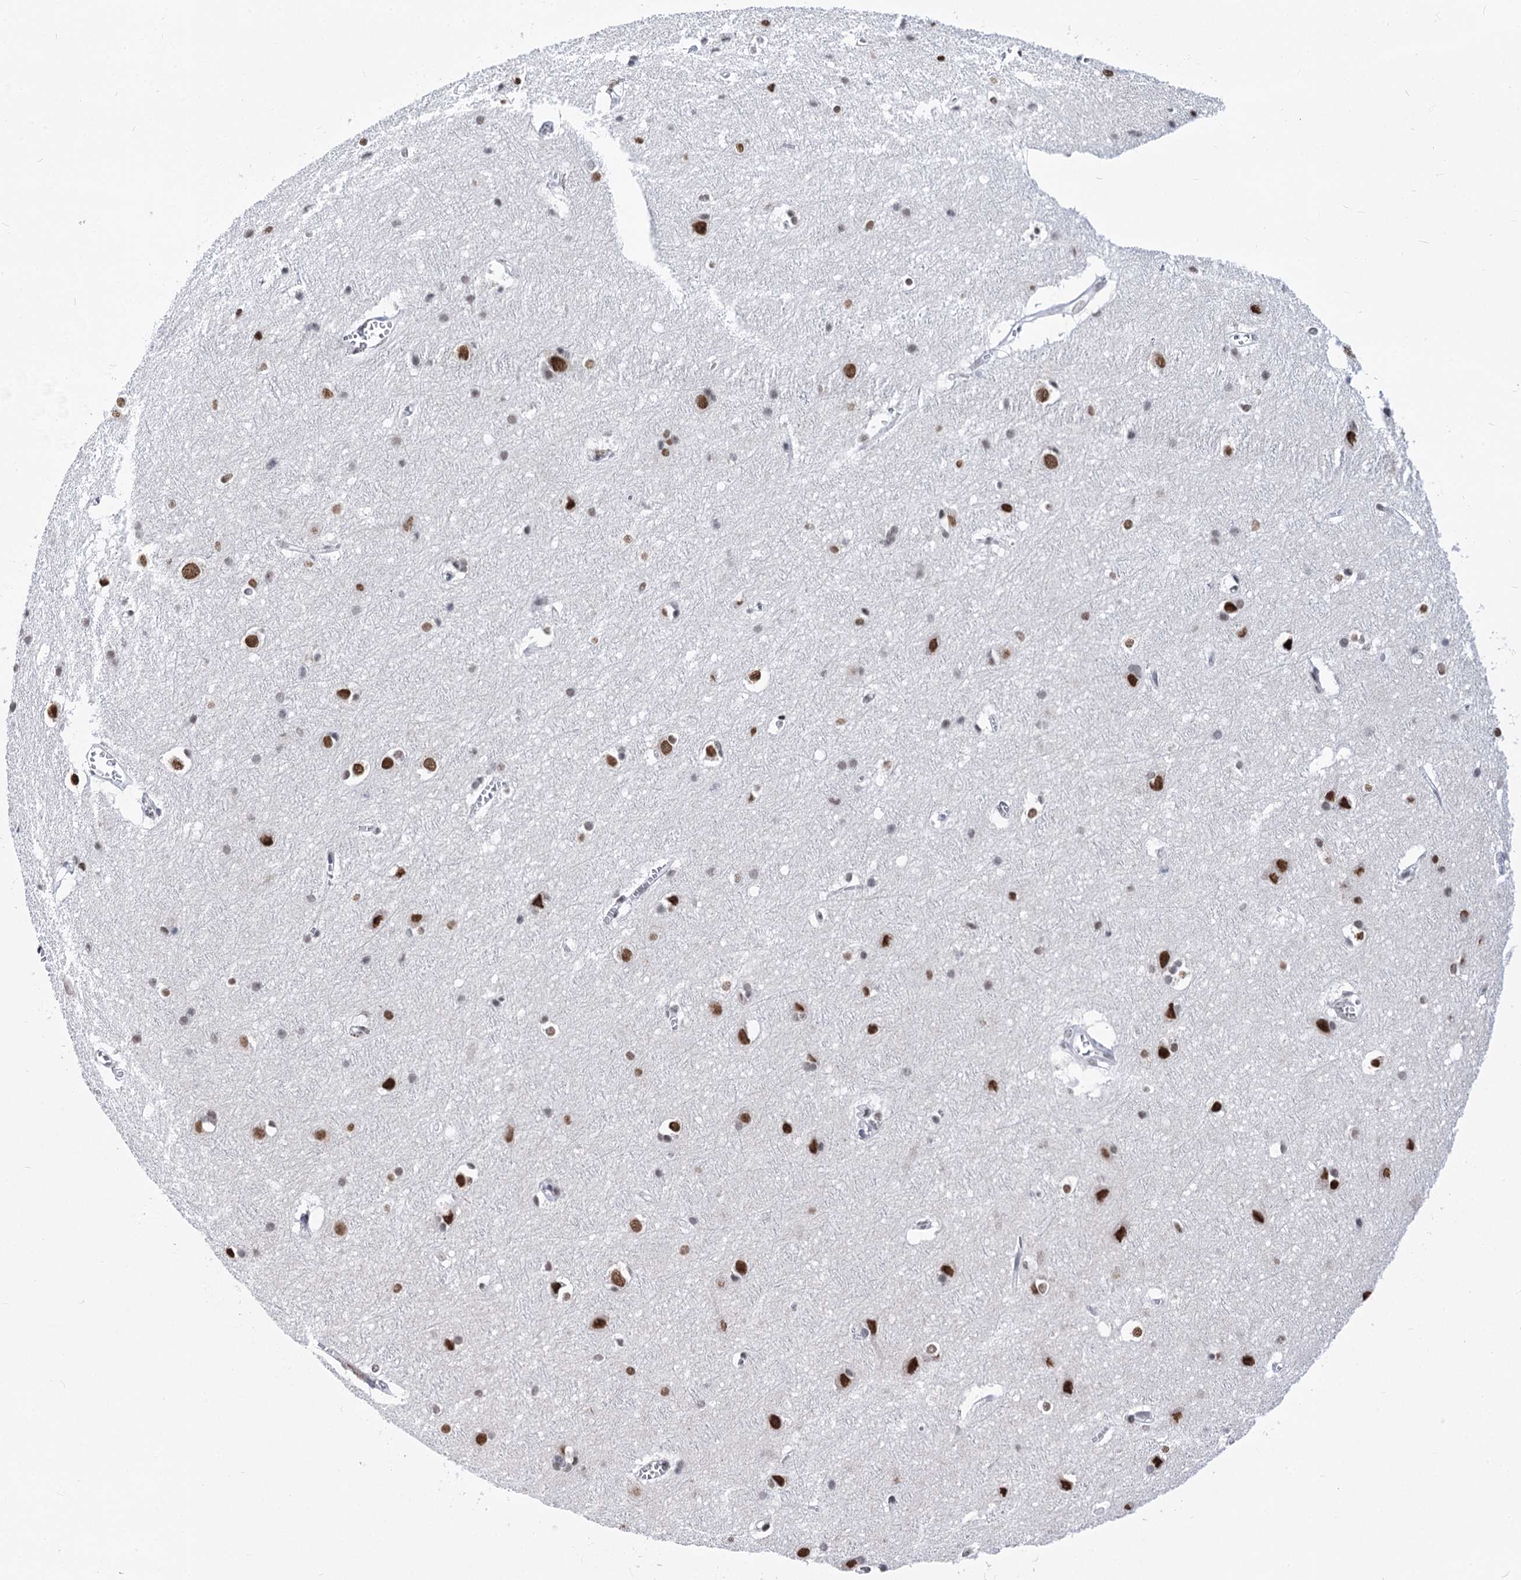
{"staining": {"intensity": "negative", "quantity": "none", "location": "none"}, "tissue": "cerebral cortex", "cell_type": "Endothelial cells", "image_type": "normal", "snomed": [{"axis": "morphology", "description": "Normal tissue, NOS"}, {"axis": "topography", "description": "Cerebral cortex"}], "caption": "Immunohistochemistry micrograph of benign cerebral cortex stained for a protein (brown), which demonstrates no positivity in endothelial cells.", "gene": "POU4F3", "patient": {"sex": "male", "age": 54}}